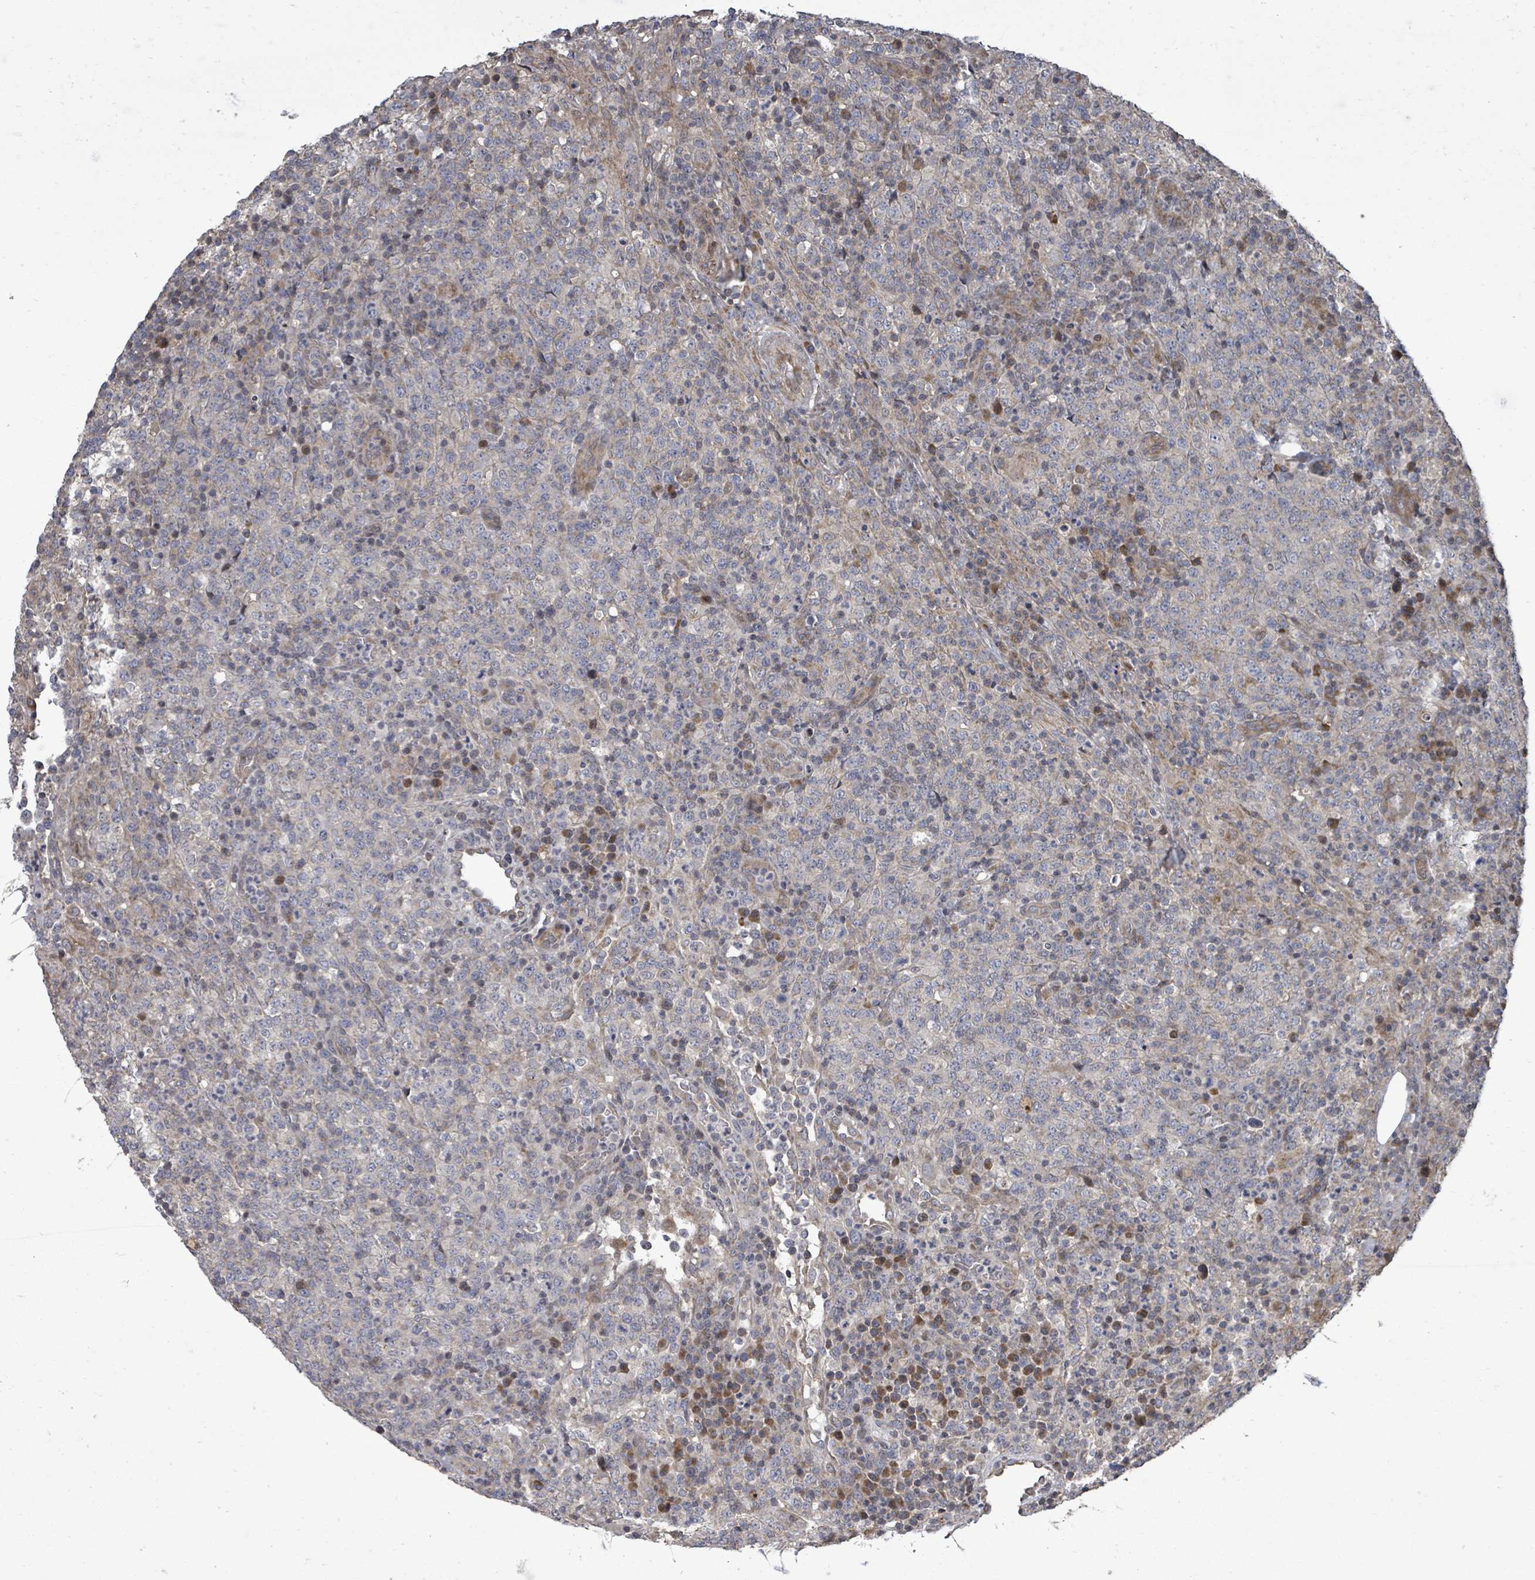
{"staining": {"intensity": "weak", "quantity": "<25%", "location": "cytoplasmic/membranous,nuclear"}, "tissue": "lymphoma", "cell_type": "Tumor cells", "image_type": "cancer", "snomed": [{"axis": "morphology", "description": "Malignant lymphoma, non-Hodgkin's type, High grade"}, {"axis": "topography", "description": "Lymph node"}], "caption": "Immunohistochemistry (IHC) micrograph of human lymphoma stained for a protein (brown), which shows no expression in tumor cells.", "gene": "KRTAP27-1", "patient": {"sex": "male", "age": 54}}